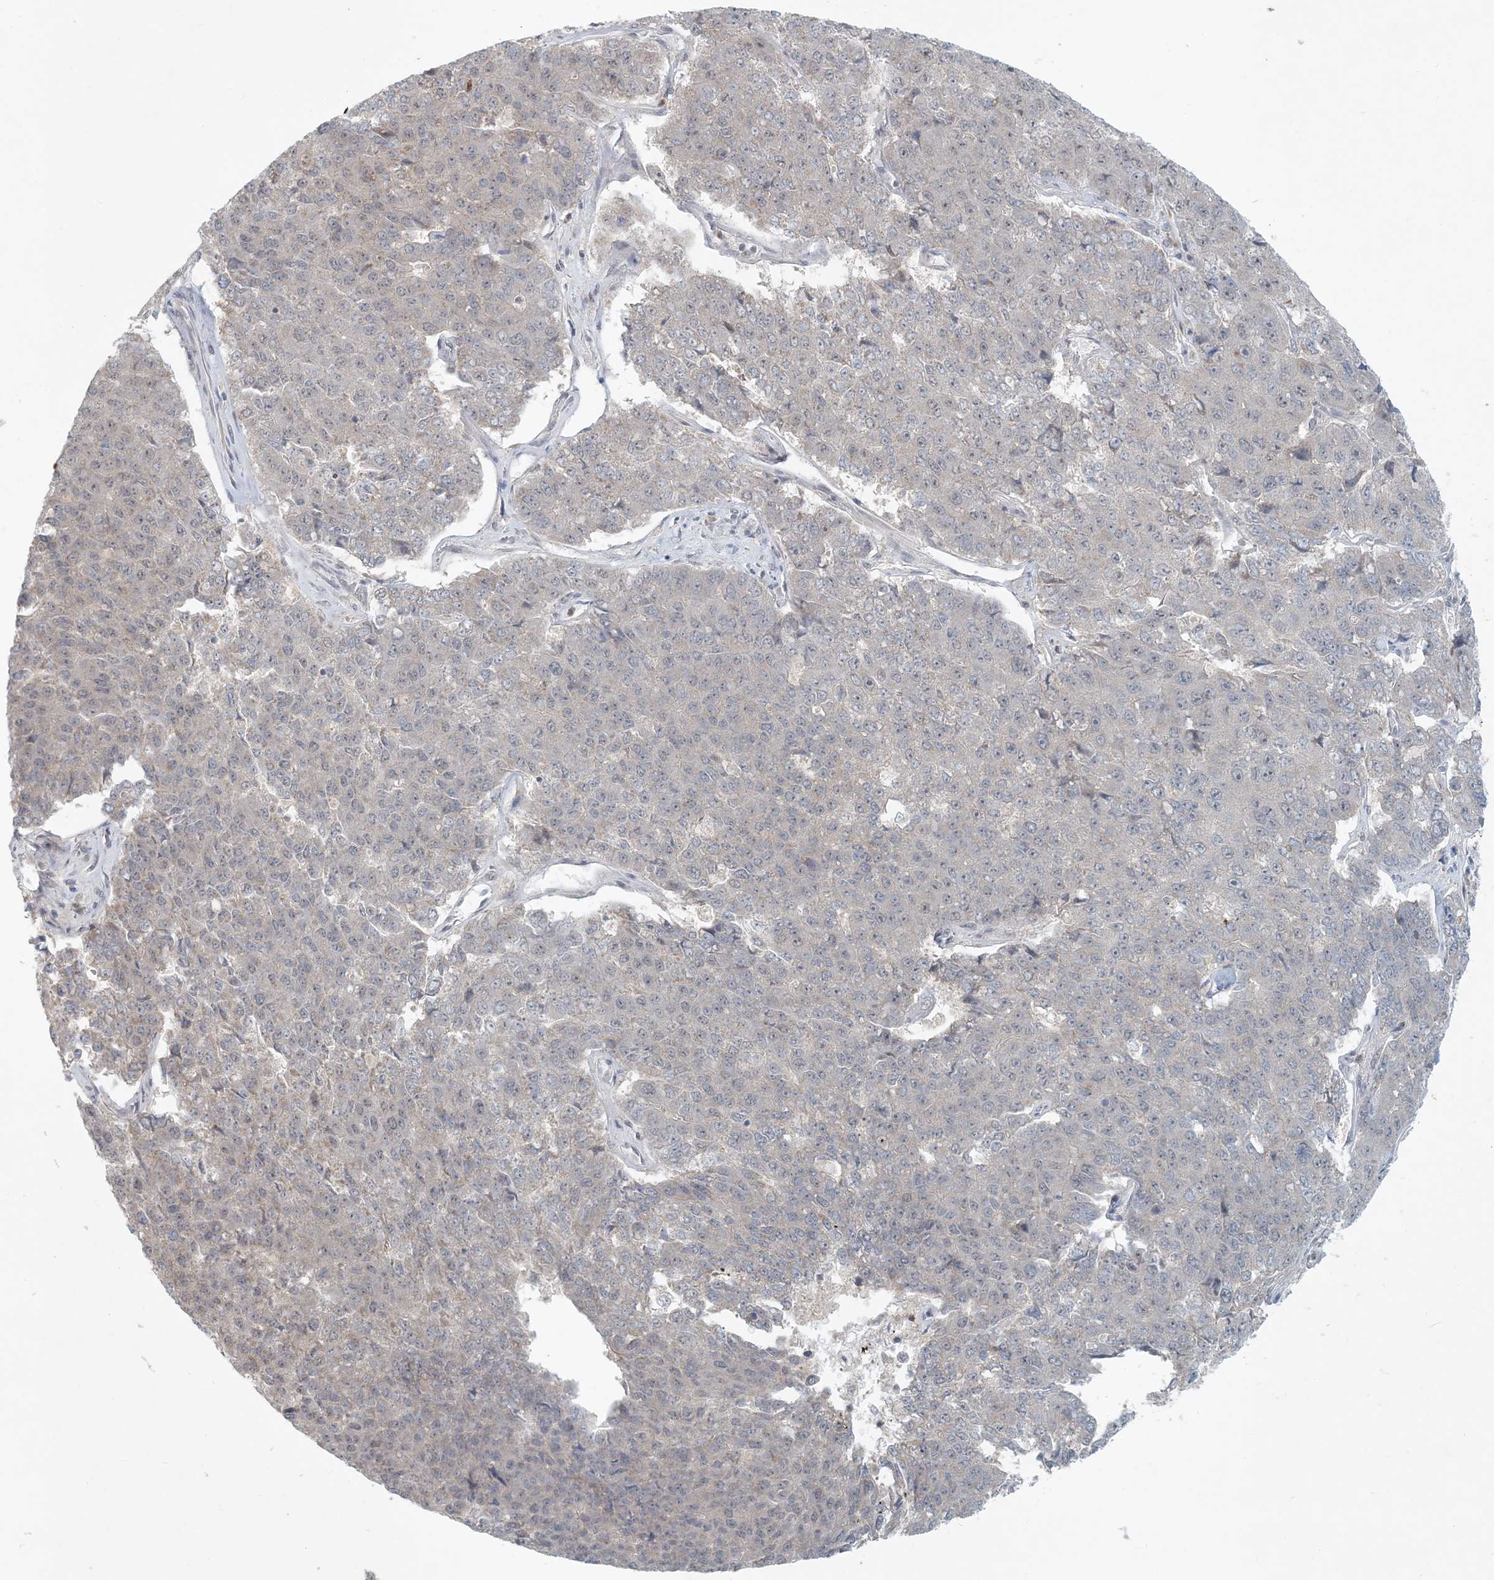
{"staining": {"intensity": "negative", "quantity": "none", "location": "none"}, "tissue": "pancreatic cancer", "cell_type": "Tumor cells", "image_type": "cancer", "snomed": [{"axis": "morphology", "description": "Adenocarcinoma, NOS"}, {"axis": "topography", "description": "Pancreas"}], "caption": "Histopathology image shows no significant protein positivity in tumor cells of adenocarcinoma (pancreatic).", "gene": "OBI1", "patient": {"sex": "male", "age": 50}}